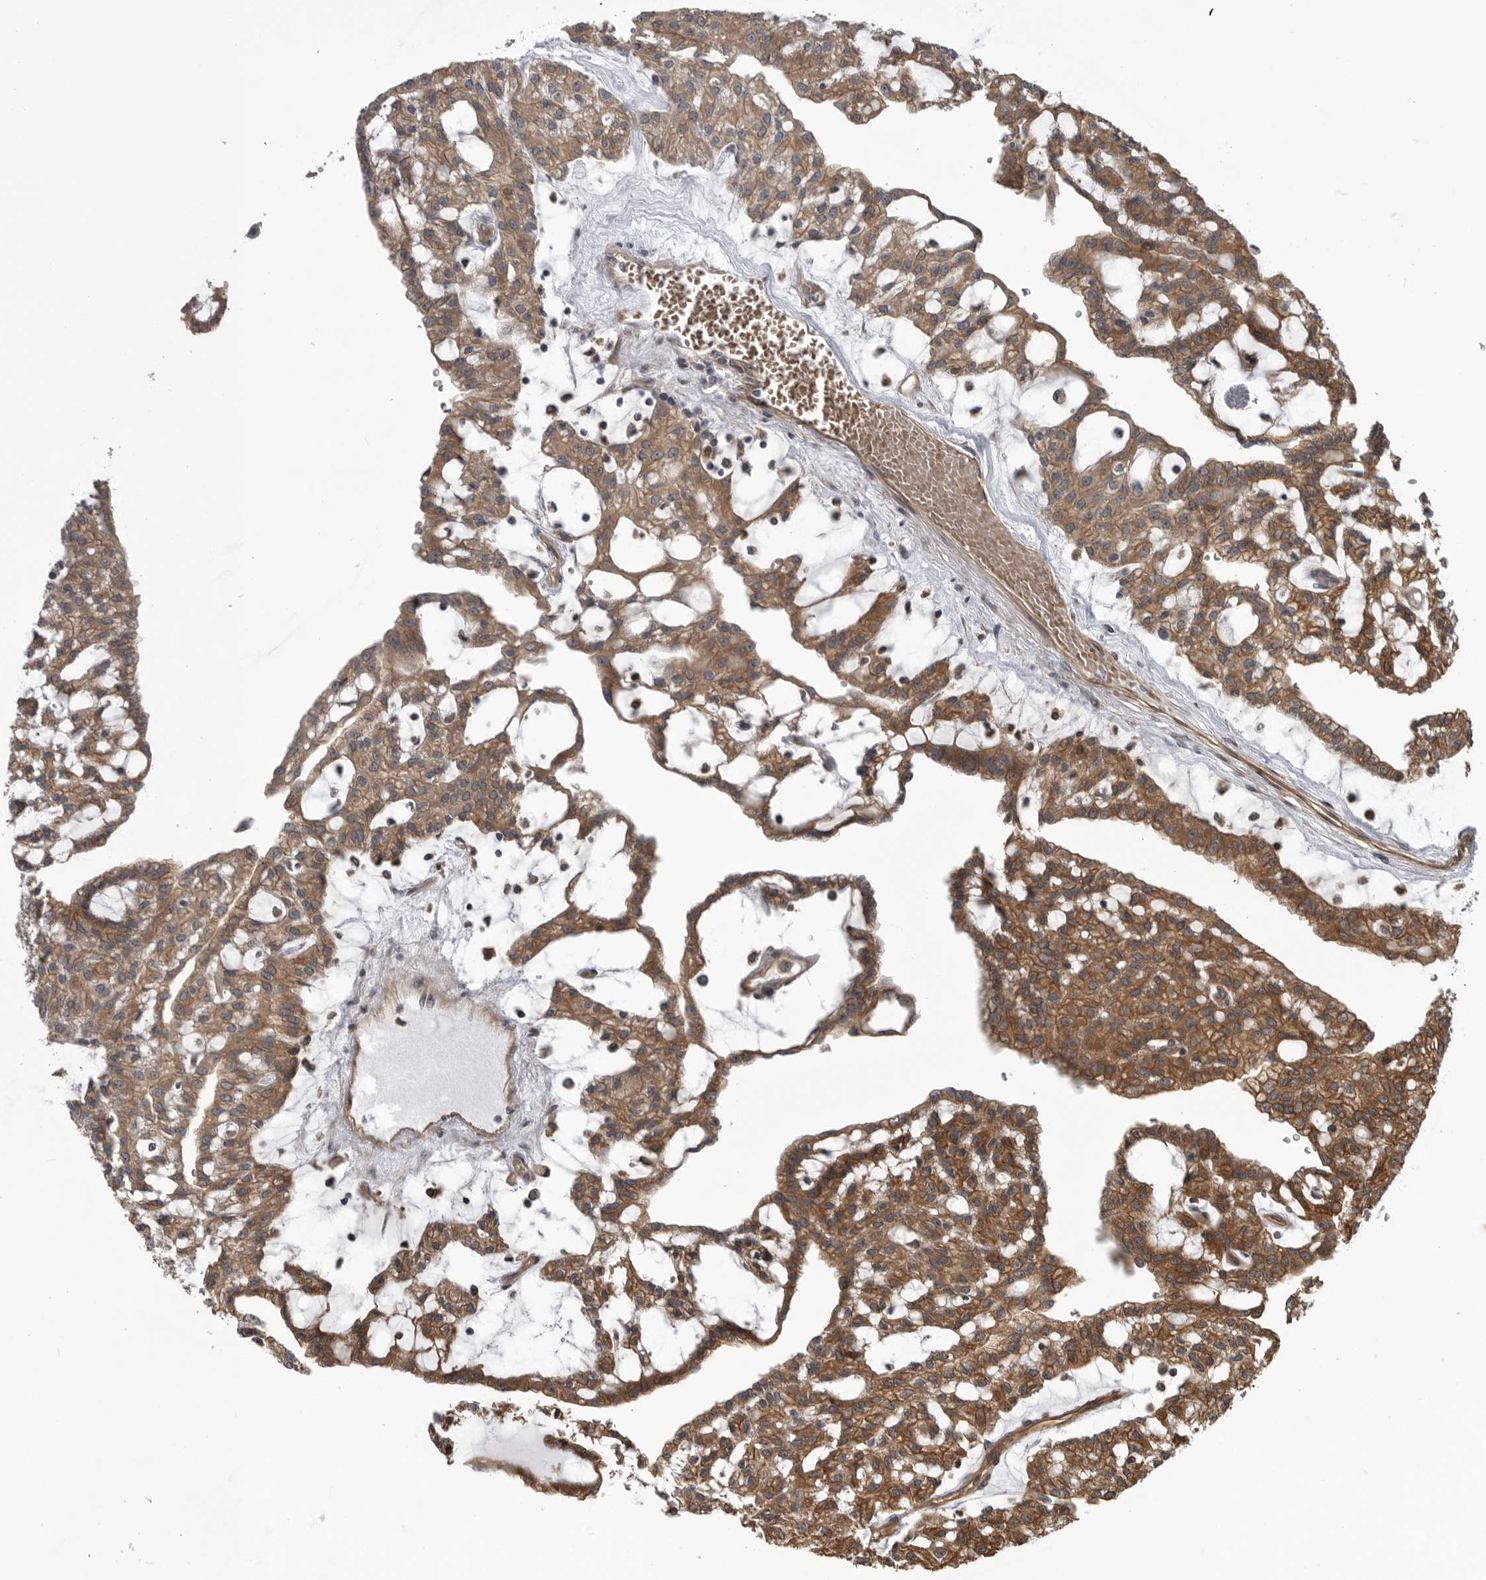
{"staining": {"intensity": "moderate", "quantity": ">75%", "location": "cytoplasmic/membranous"}, "tissue": "renal cancer", "cell_type": "Tumor cells", "image_type": "cancer", "snomed": [{"axis": "morphology", "description": "Adenocarcinoma, NOS"}, {"axis": "topography", "description": "Kidney"}], "caption": "Protein staining of renal cancer tissue demonstrates moderate cytoplasmic/membranous expression in approximately >75% of tumor cells.", "gene": "RAB3GAP2", "patient": {"sex": "male", "age": 63}}